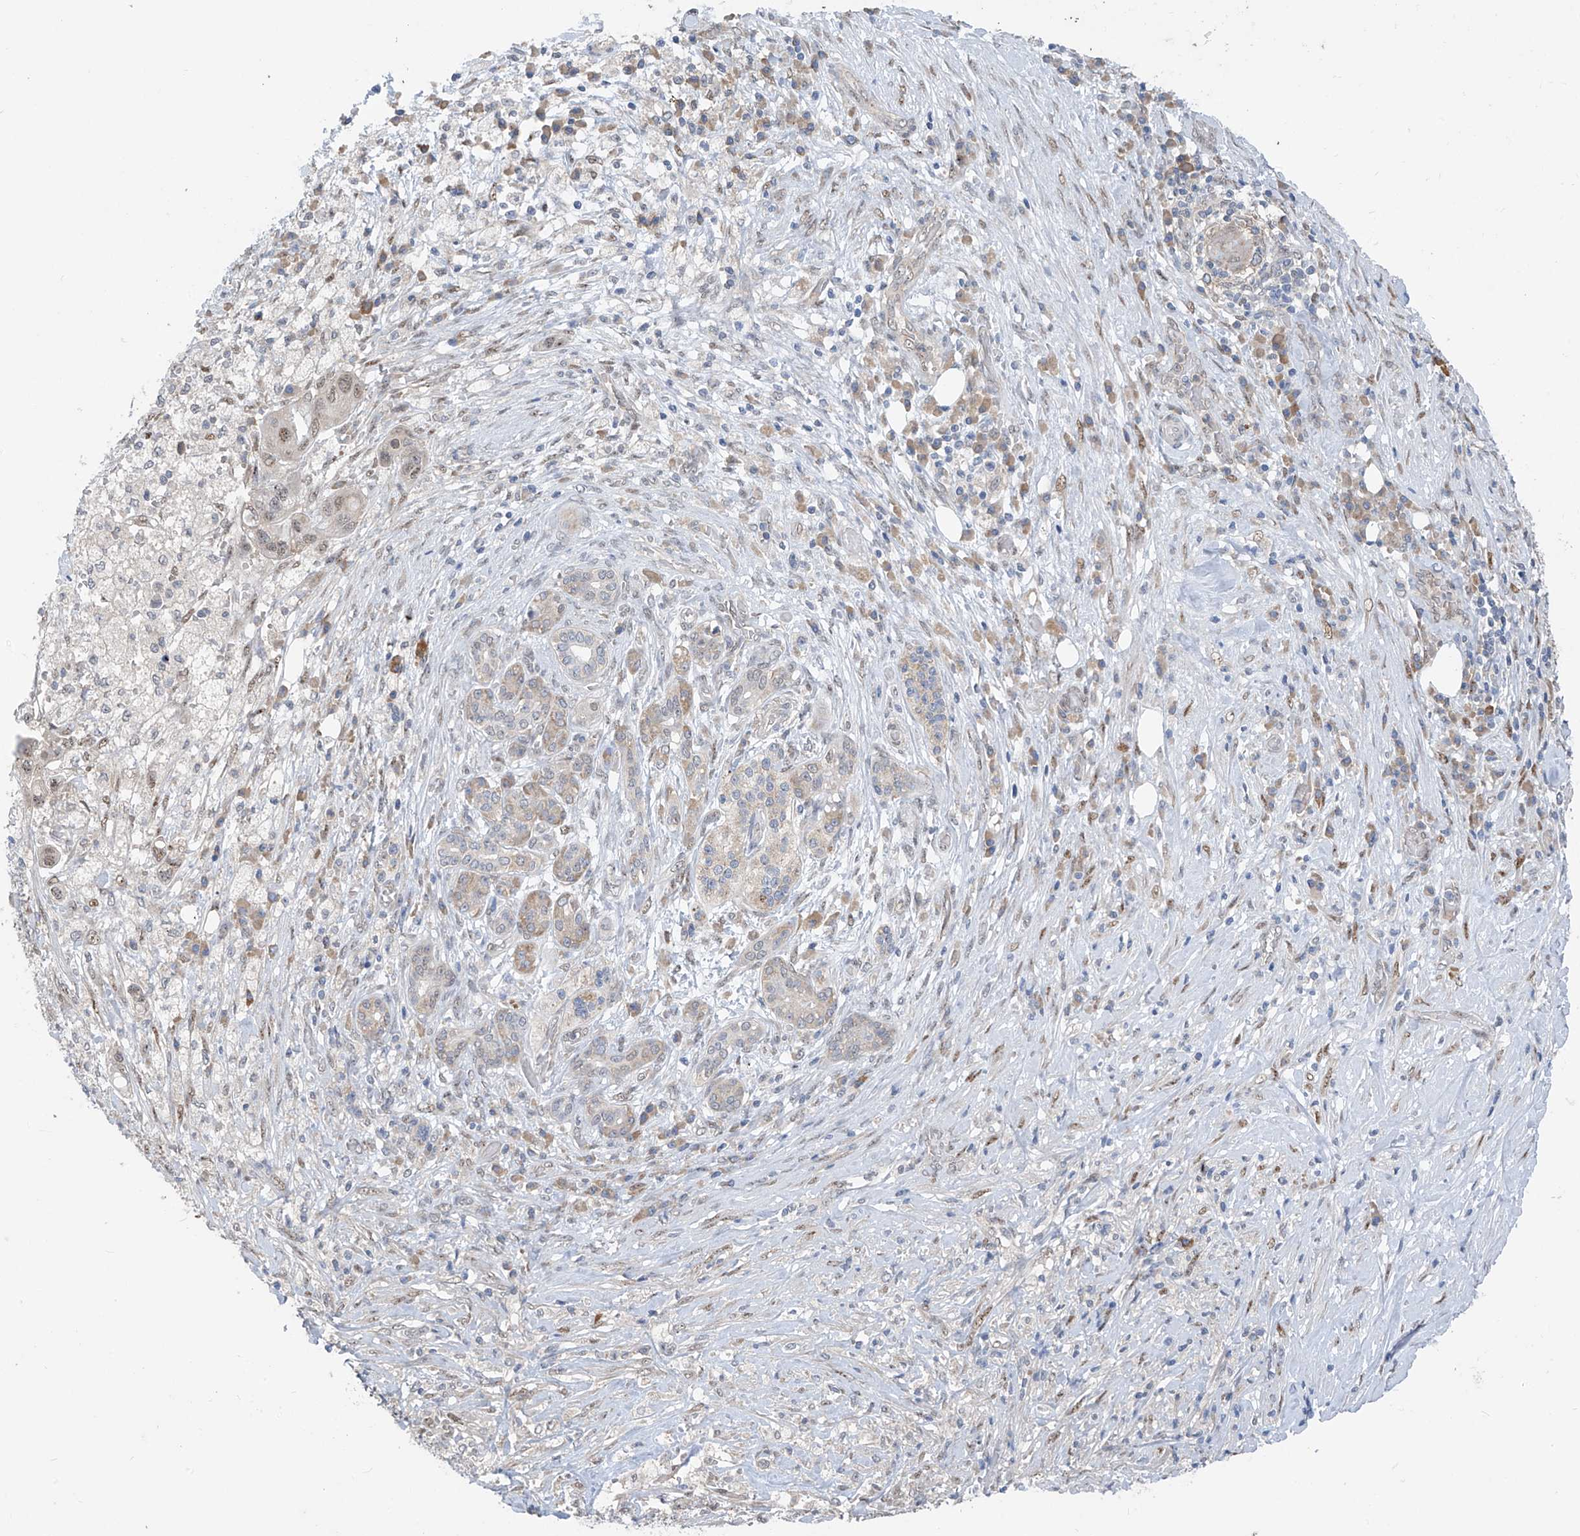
{"staining": {"intensity": "moderate", "quantity": "<25%", "location": "cytoplasmic/membranous,nuclear"}, "tissue": "pancreatic cancer", "cell_type": "Tumor cells", "image_type": "cancer", "snomed": [{"axis": "morphology", "description": "Adenocarcinoma, NOS"}, {"axis": "topography", "description": "Pancreas"}], "caption": "Brown immunohistochemical staining in pancreatic cancer reveals moderate cytoplasmic/membranous and nuclear expression in about <25% of tumor cells.", "gene": "RPL4", "patient": {"sex": "female", "age": 73}}